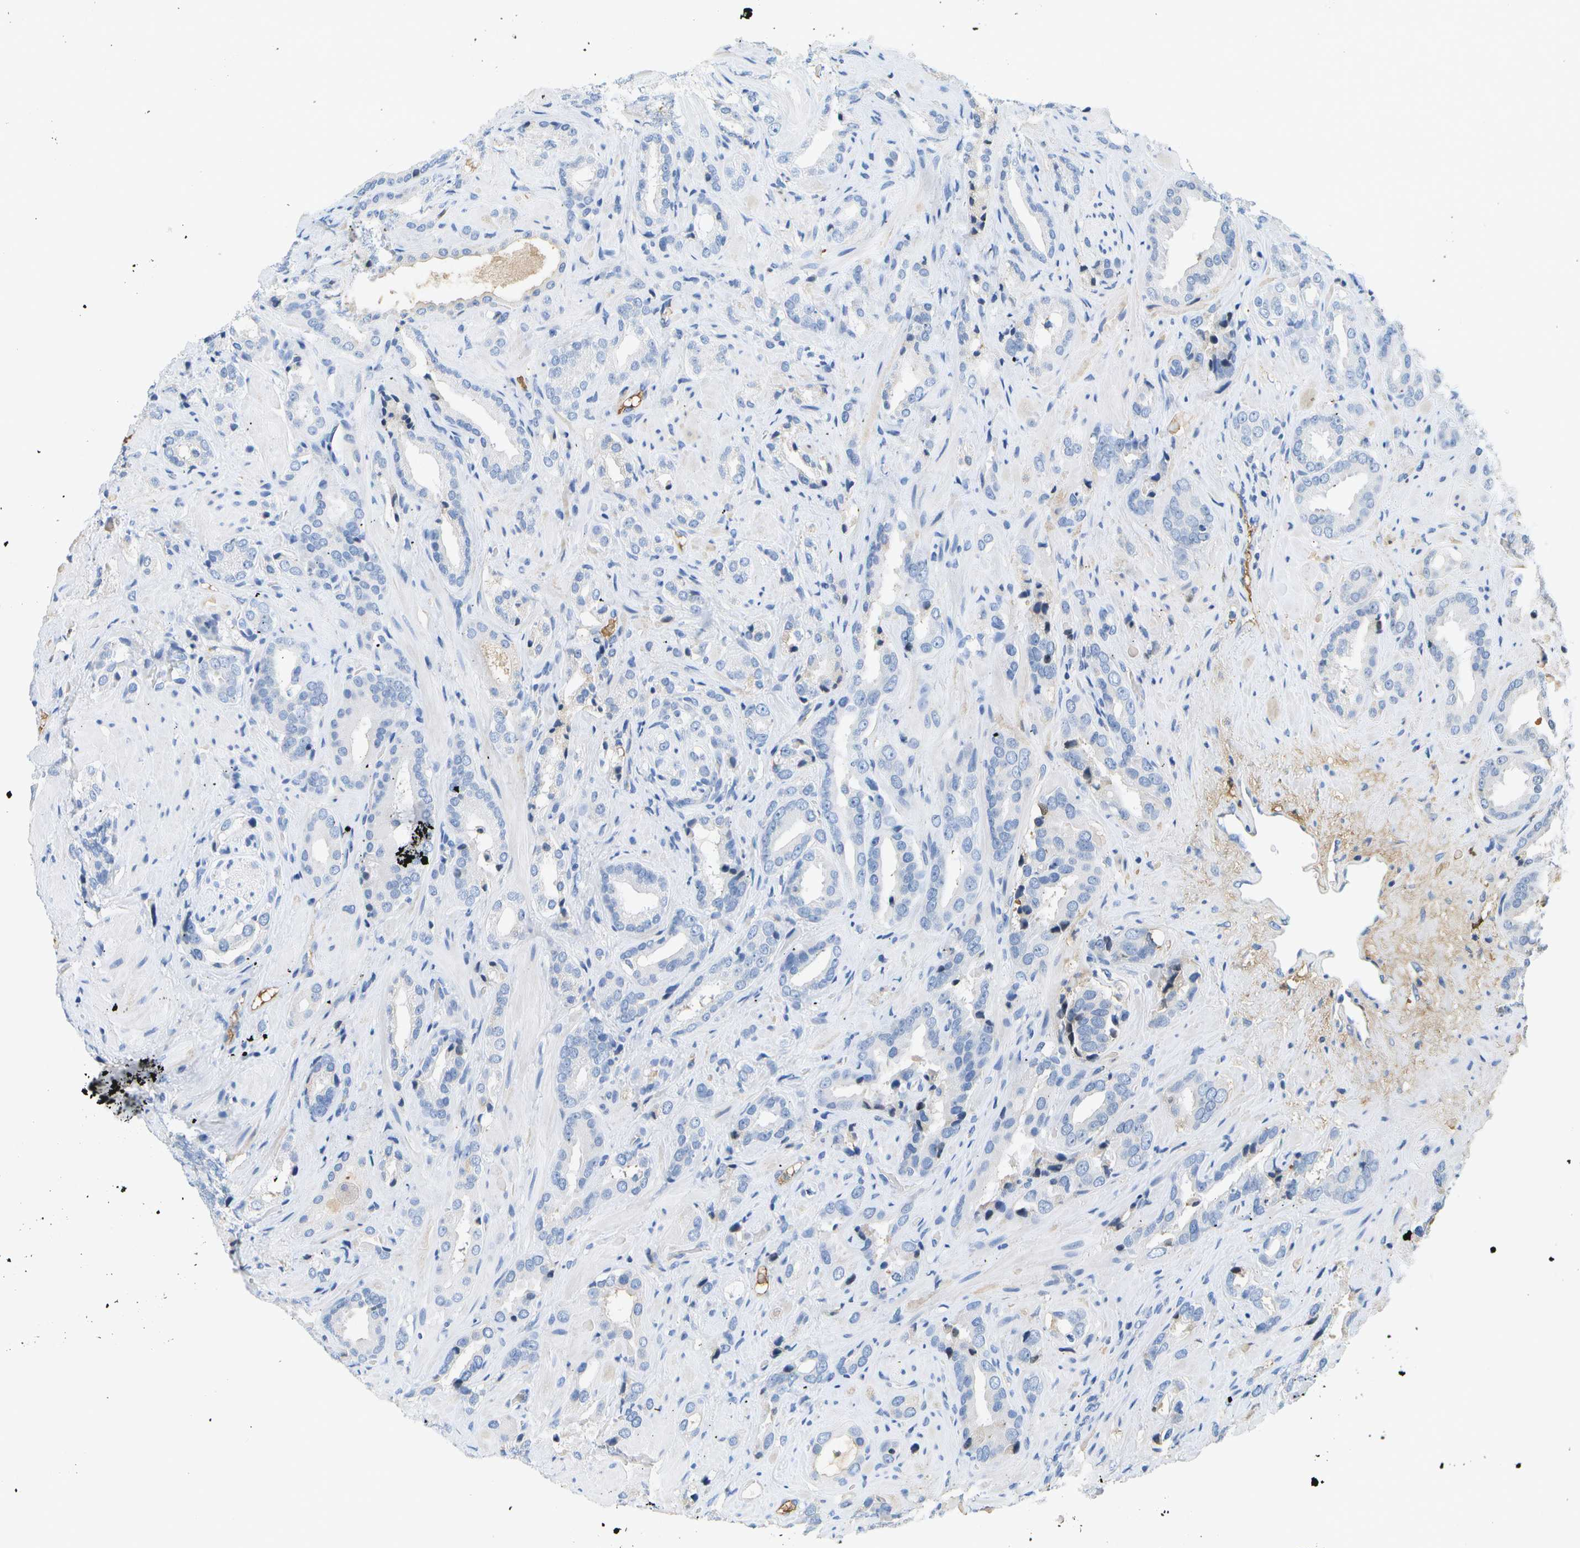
{"staining": {"intensity": "negative", "quantity": "none", "location": "none"}, "tissue": "prostate cancer", "cell_type": "Tumor cells", "image_type": "cancer", "snomed": [{"axis": "morphology", "description": "Adenocarcinoma, High grade"}, {"axis": "topography", "description": "Prostate"}], "caption": "Protein analysis of prostate cancer (high-grade adenocarcinoma) reveals no significant positivity in tumor cells.", "gene": "SERPINA1", "patient": {"sex": "male", "age": 64}}